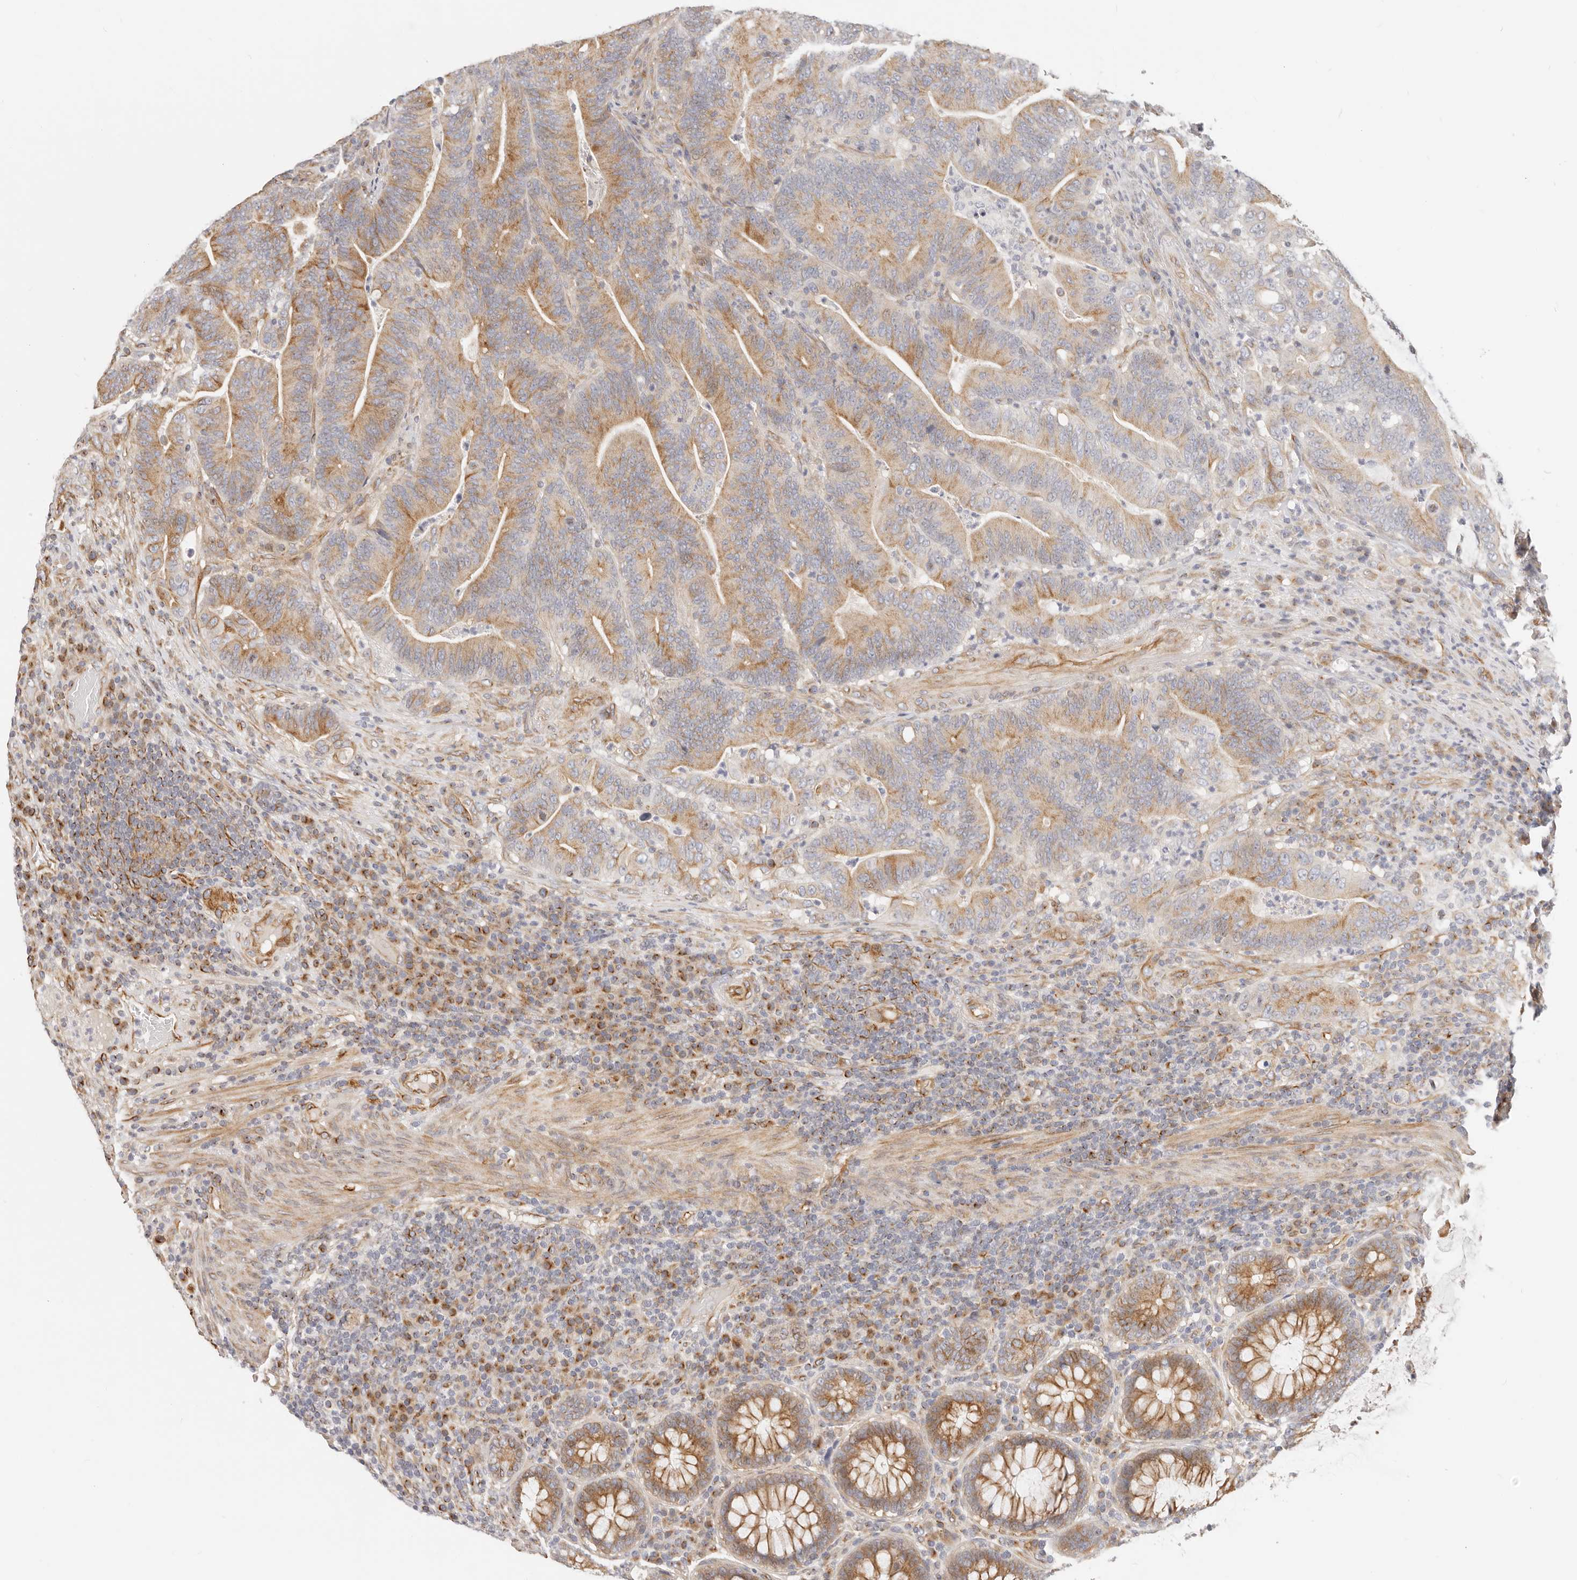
{"staining": {"intensity": "moderate", "quantity": ">75%", "location": "cytoplasmic/membranous"}, "tissue": "colorectal cancer", "cell_type": "Tumor cells", "image_type": "cancer", "snomed": [{"axis": "morphology", "description": "Adenocarcinoma, NOS"}, {"axis": "topography", "description": "Colon"}], "caption": "High-power microscopy captured an IHC photomicrograph of colorectal adenocarcinoma, revealing moderate cytoplasmic/membranous expression in about >75% of tumor cells. (DAB IHC, brown staining for protein, blue staining for nuclei).", "gene": "DTNBP1", "patient": {"sex": "female", "age": 66}}